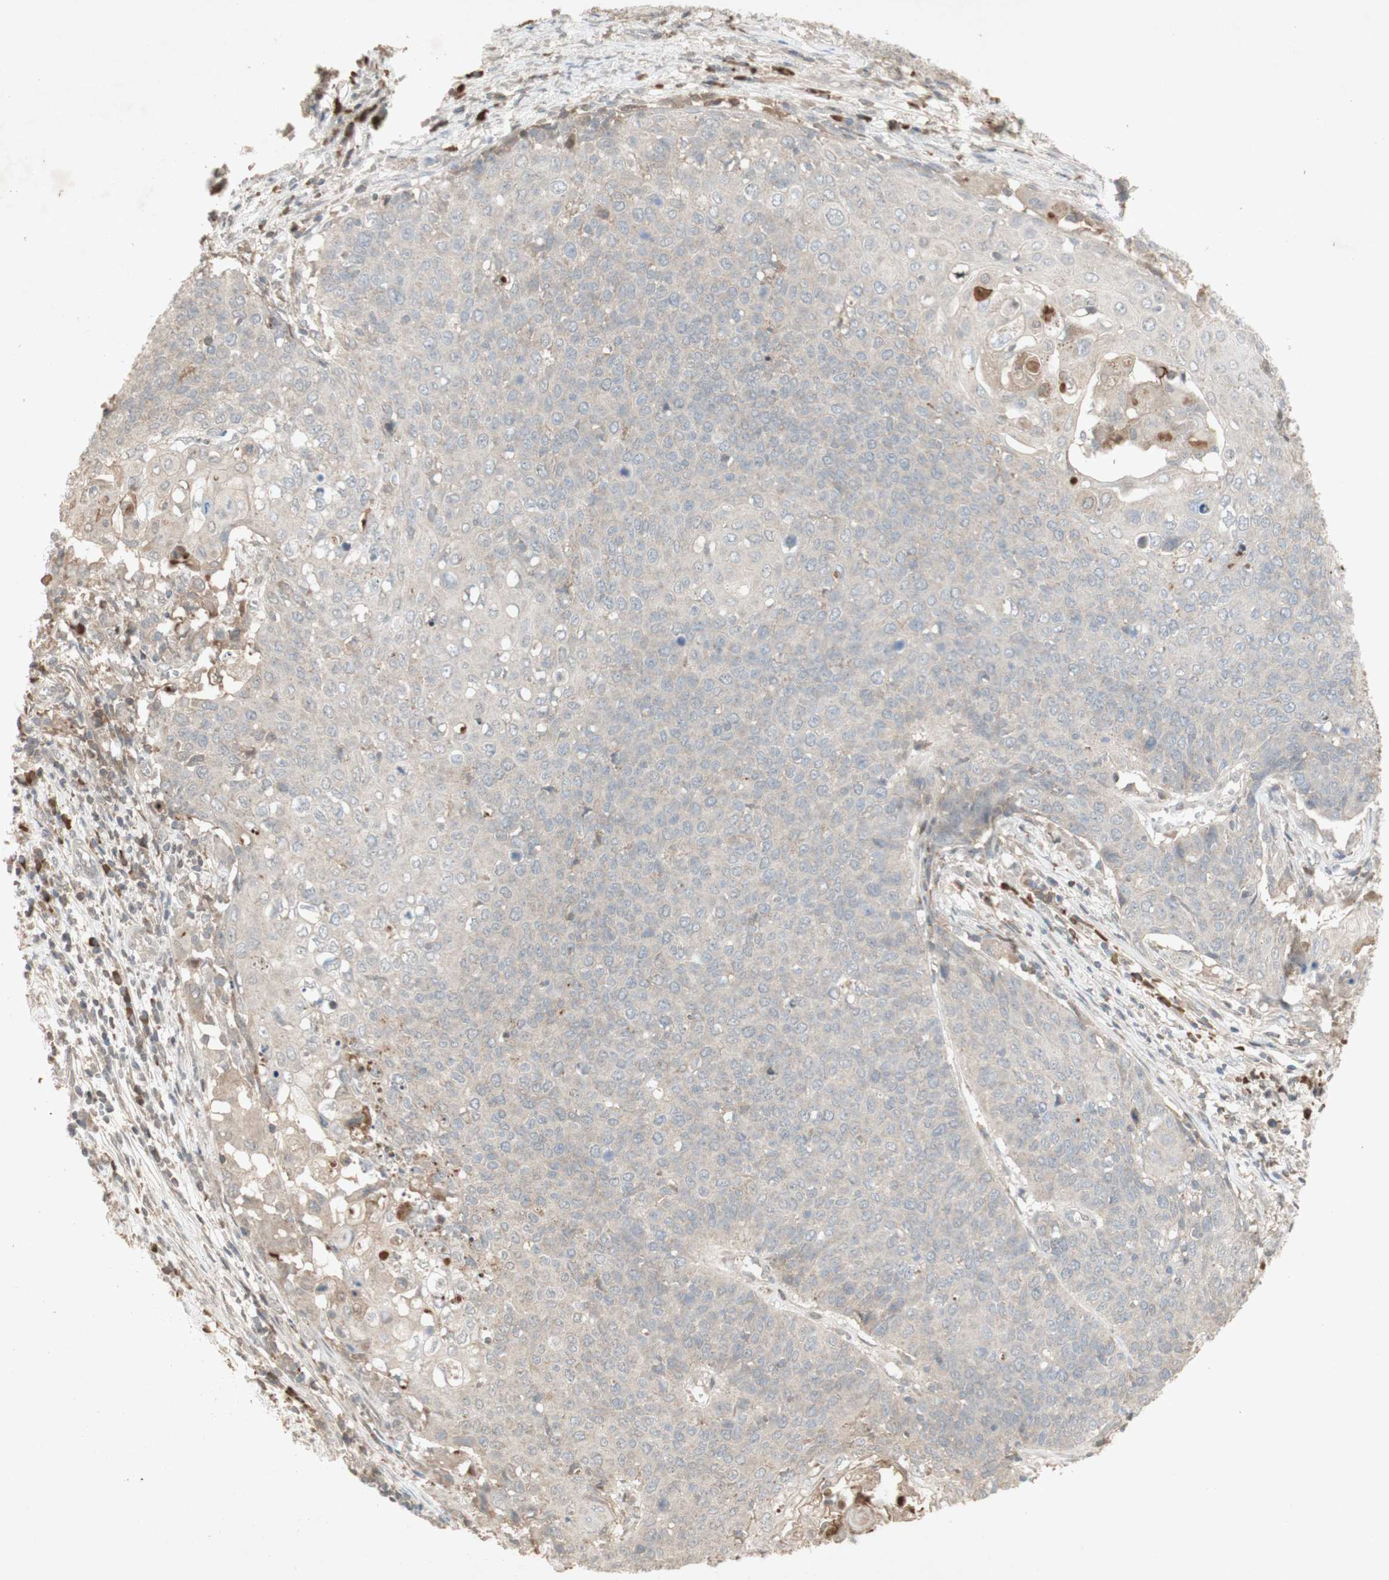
{"staining": {"intensity": "negative", "quantity": "none", "location": "none"}, "tissue": "cervical cancer", "cell_type": "Tumor cells", "image_type": "cancer", "snomed": [{"axis": "morphology", "description": "Squamous cell carcinoma, NOS"}, {"axis": "topography", "description": "Cervix"}], "caption": "Photomicrograph shows no protein expression in tumor cells of cervical cancer (squamous cell carcinoma) tissue.", "gene": "NRG4", "patient": {"sex": "female", "age": 39}}